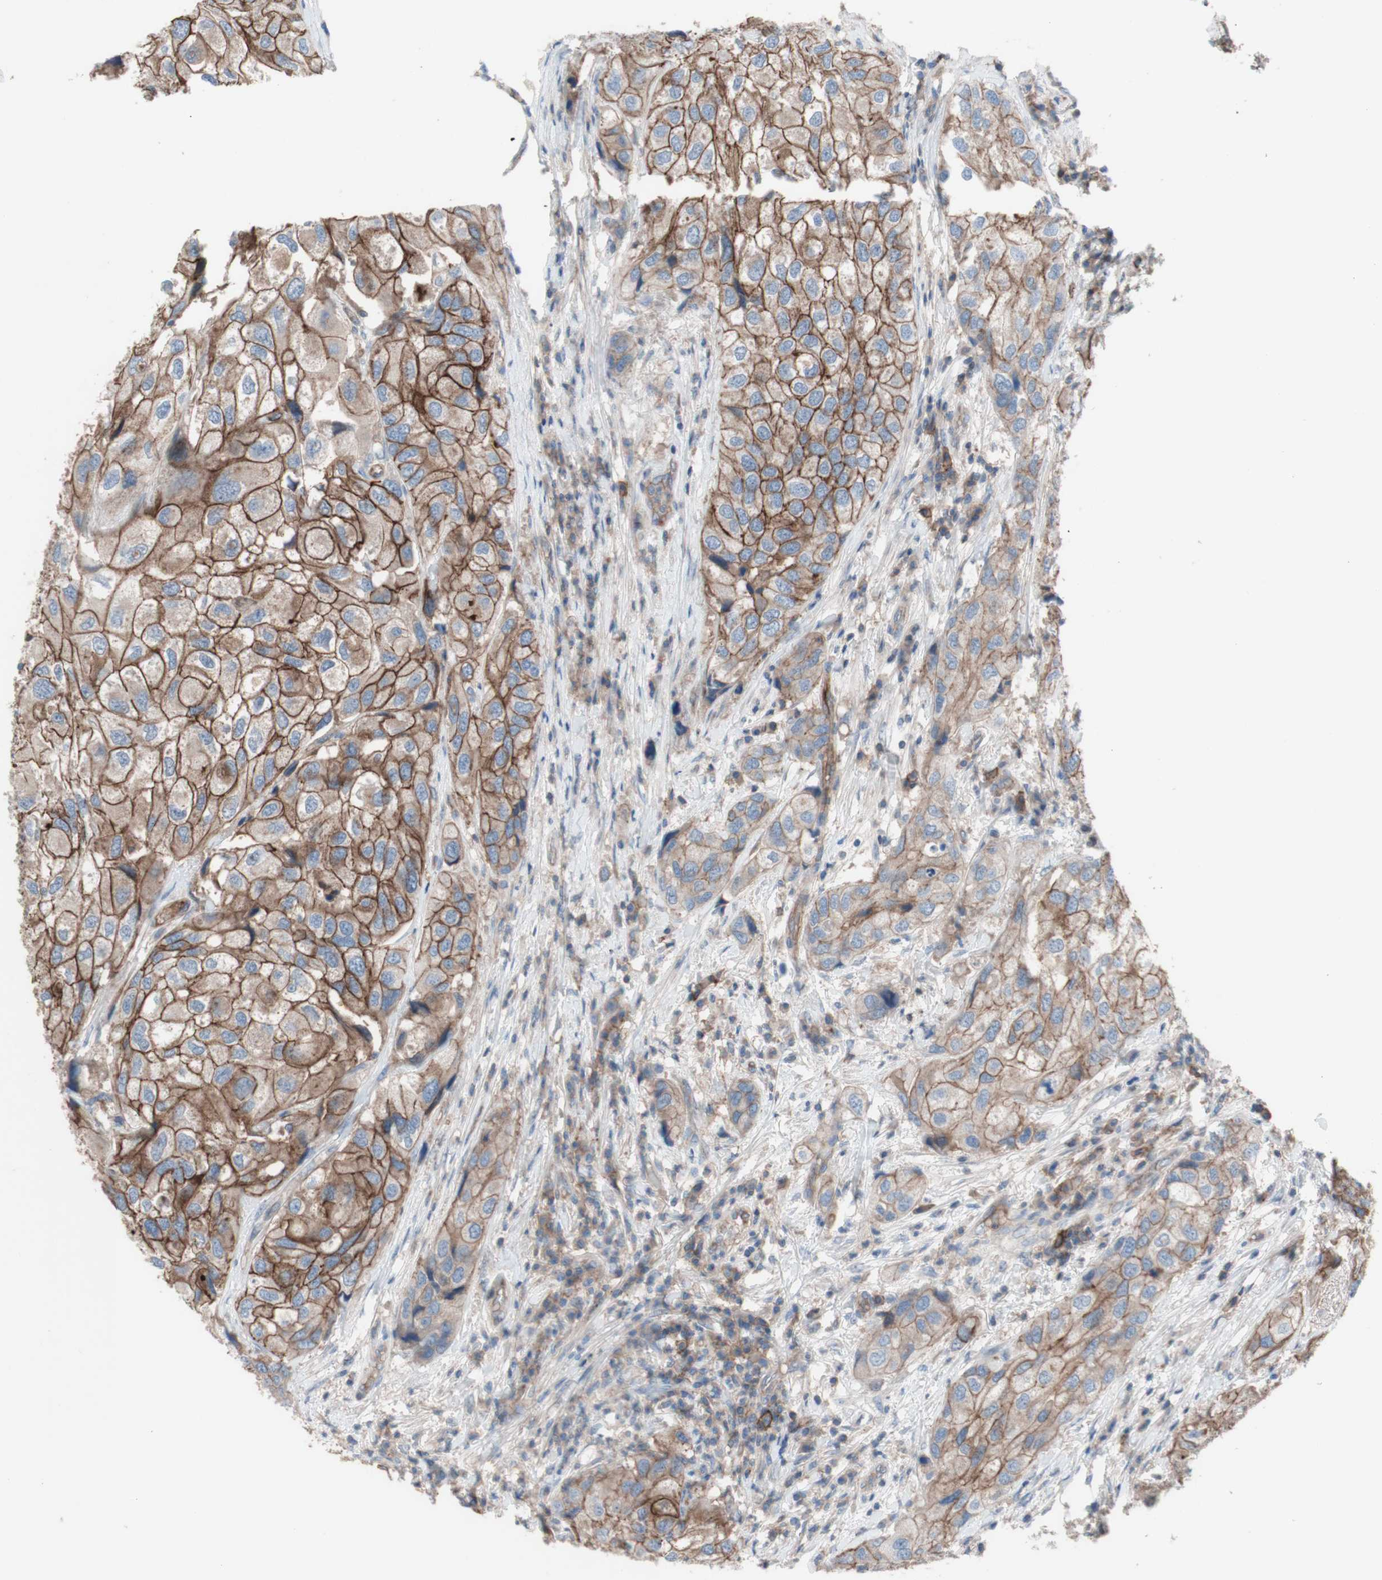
{"staining": {"intensity": "moderate", "quantity": ">75%", "location": "cytoplasmic/membranous"}, "tissue": "urothelial cancer", "cell_type": "Tumor cells", "image_type": "cancer", "snomed": [{"axis": "morphology", "description": "Urothelial carcinoma, High grade"}, {"axis": "topography", "description": "Urinary bladder"}], "caption": "This image shows immunohistochemistry staining of high-grade urothelial carcinoma, with medium moderate cytoplasmic/membranous expression in approximately >75% of tumor cells.", "gene": "CD46", "patient": {"sex": "female", "age": 64}}